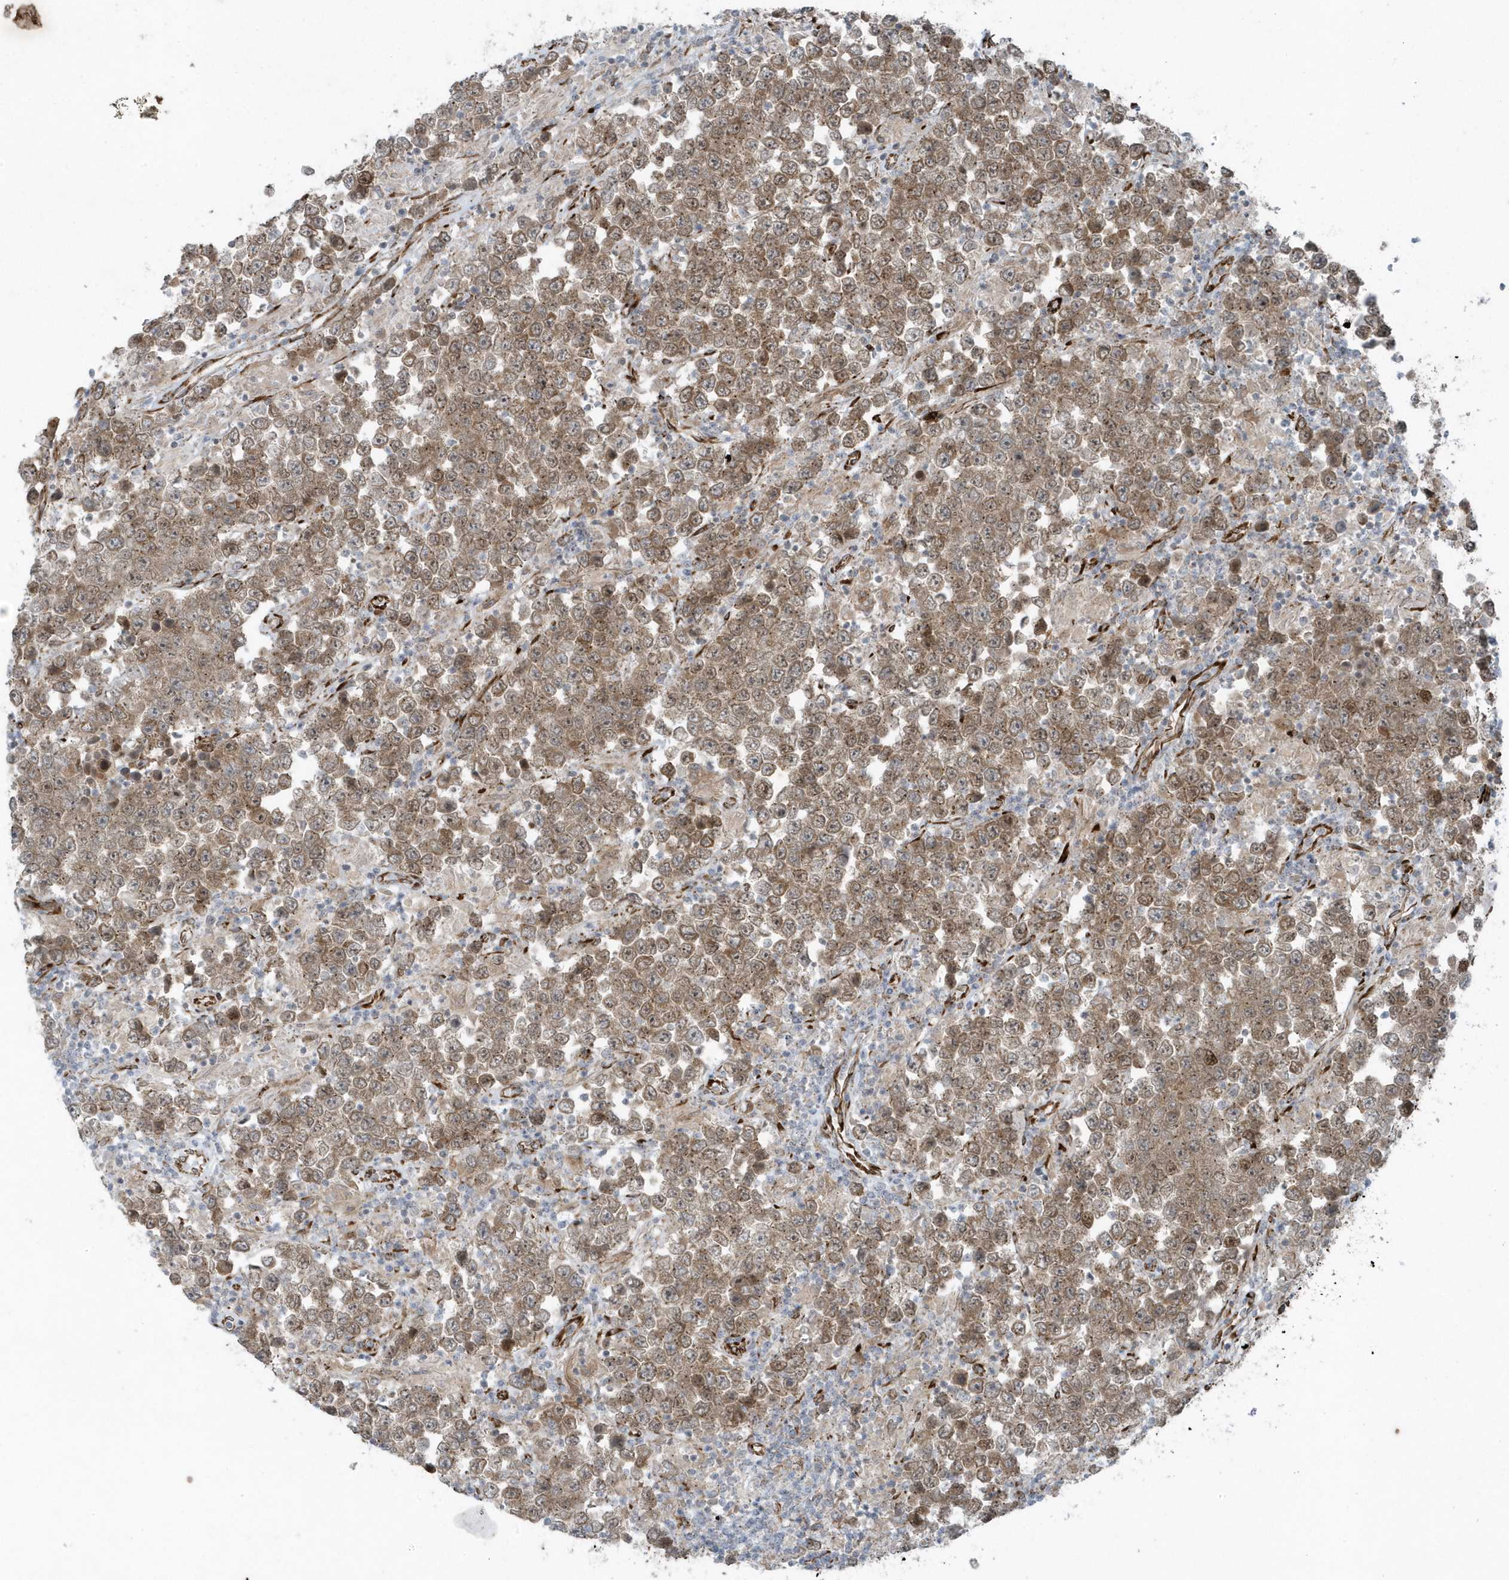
{"staining": {"intensity": "moderate", "quantity": ">75%", "location": "cytoplasmic/membranous"}, "tissue": "testis cancer", "cell_type": "Tumor cells", "image_type": "cancer", "snomed": [{"axis": "morphology", "description": "Normal tissue, NOS"}, {"axis": "morphology", "description": "Urothelial carcinoma, High grade"}, {"axis": "morphology", "description": "Seminoma, NOS"}, {"axis": "morphology", "description": "Carcinoma, Embryonal, NOS"}, {"axis": "topography", "description": "Urinary bladder"}, {"axis": "topography", "description": "Testis"}], "caption": "Urothelial carcinoma (high-grade) (testis) stained for a protein demonstrates moderate cytoplasmic/membranous positivity in tumor cells.", "gene": "FAM98A", "patient": {"sex": "male", "age": 41}}